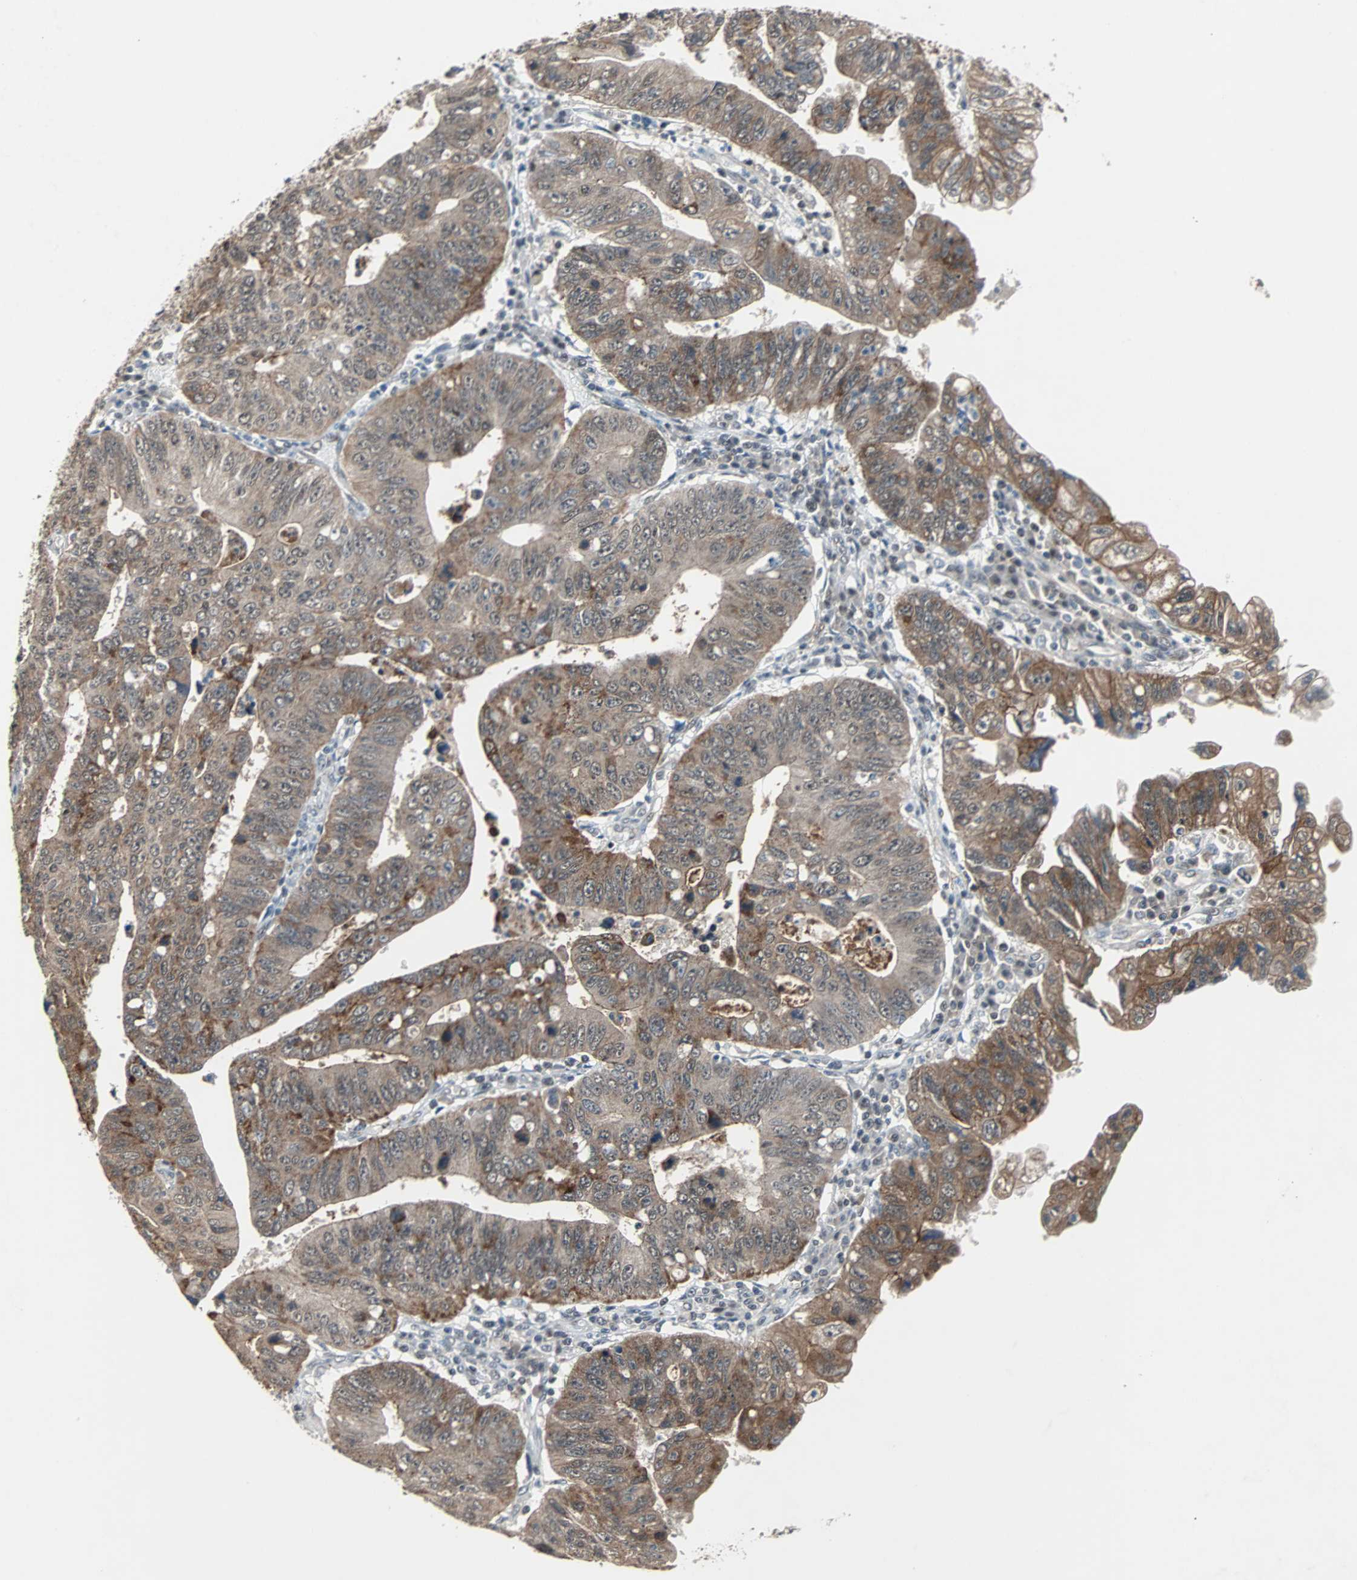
{"staining": {"intensity": "moderate", "quantity": ">75%", "location": "cytoplasmic/membranous"}, "tissue": "stomach cancer", "cell_type": "Tumor cells", "image_type": "cancer", "snomed": [{"axis": "morphology", "description": "Adenocarcinoma, NOS"}, {"axis": "topography", "description": "Stomach"}], "caption": "Immunohistochemical staining of adenocarcinoma (stomach) reveals moderate cytoplasmic/membranous protein staining in about >75% of tumor cells.", "gene": "LSR", "patient": {"sex": "male", "age": 59}}